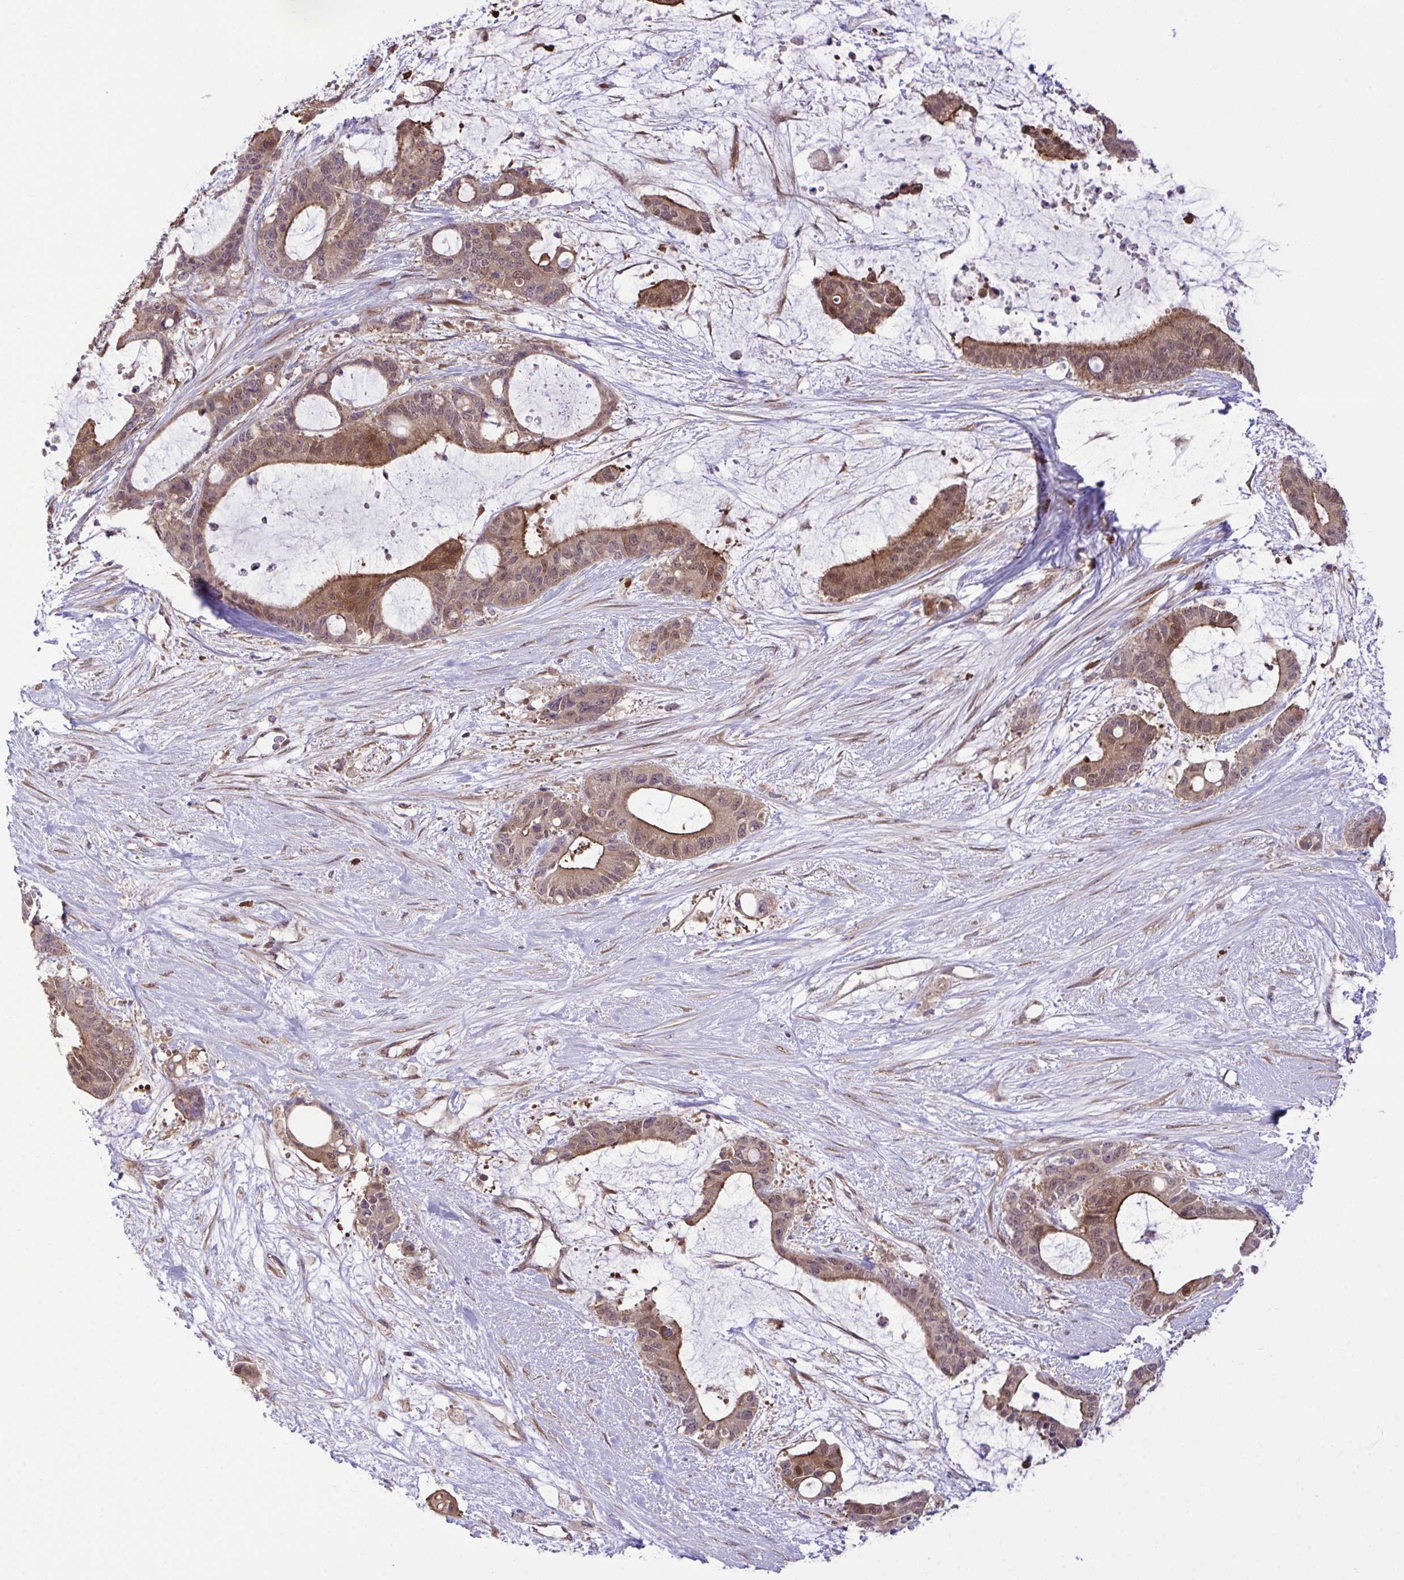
{"staining": {"intensity": "moderate", "quantity": ">75%", "location": "cytoplasmic/membranous,nuclear"}, "tissue": "liver cancer", "cell_type": "Tumor cells", "image_type": "cancer", "snomed": [{"axis": "morphology", "description": "Normal tissue, NOS"}, {"axis": "morphology", "description": "Cholangiocarcinoma"}, {"axis": "topography", "description": "Liver"}, {"axis": "topography", "description": "Peripheral nerve tissue"}], "caption": "An immunohistochemistry (IHC) image of neoplastic tissue is shown. Protein staining in brown labels moderate cytoplasmic/membranous and nuclear positivity in liver cholangiocarcinoma within tumor cells.", "gene": "CMPK1", "patient": {"sex": "female", "age": 73}}